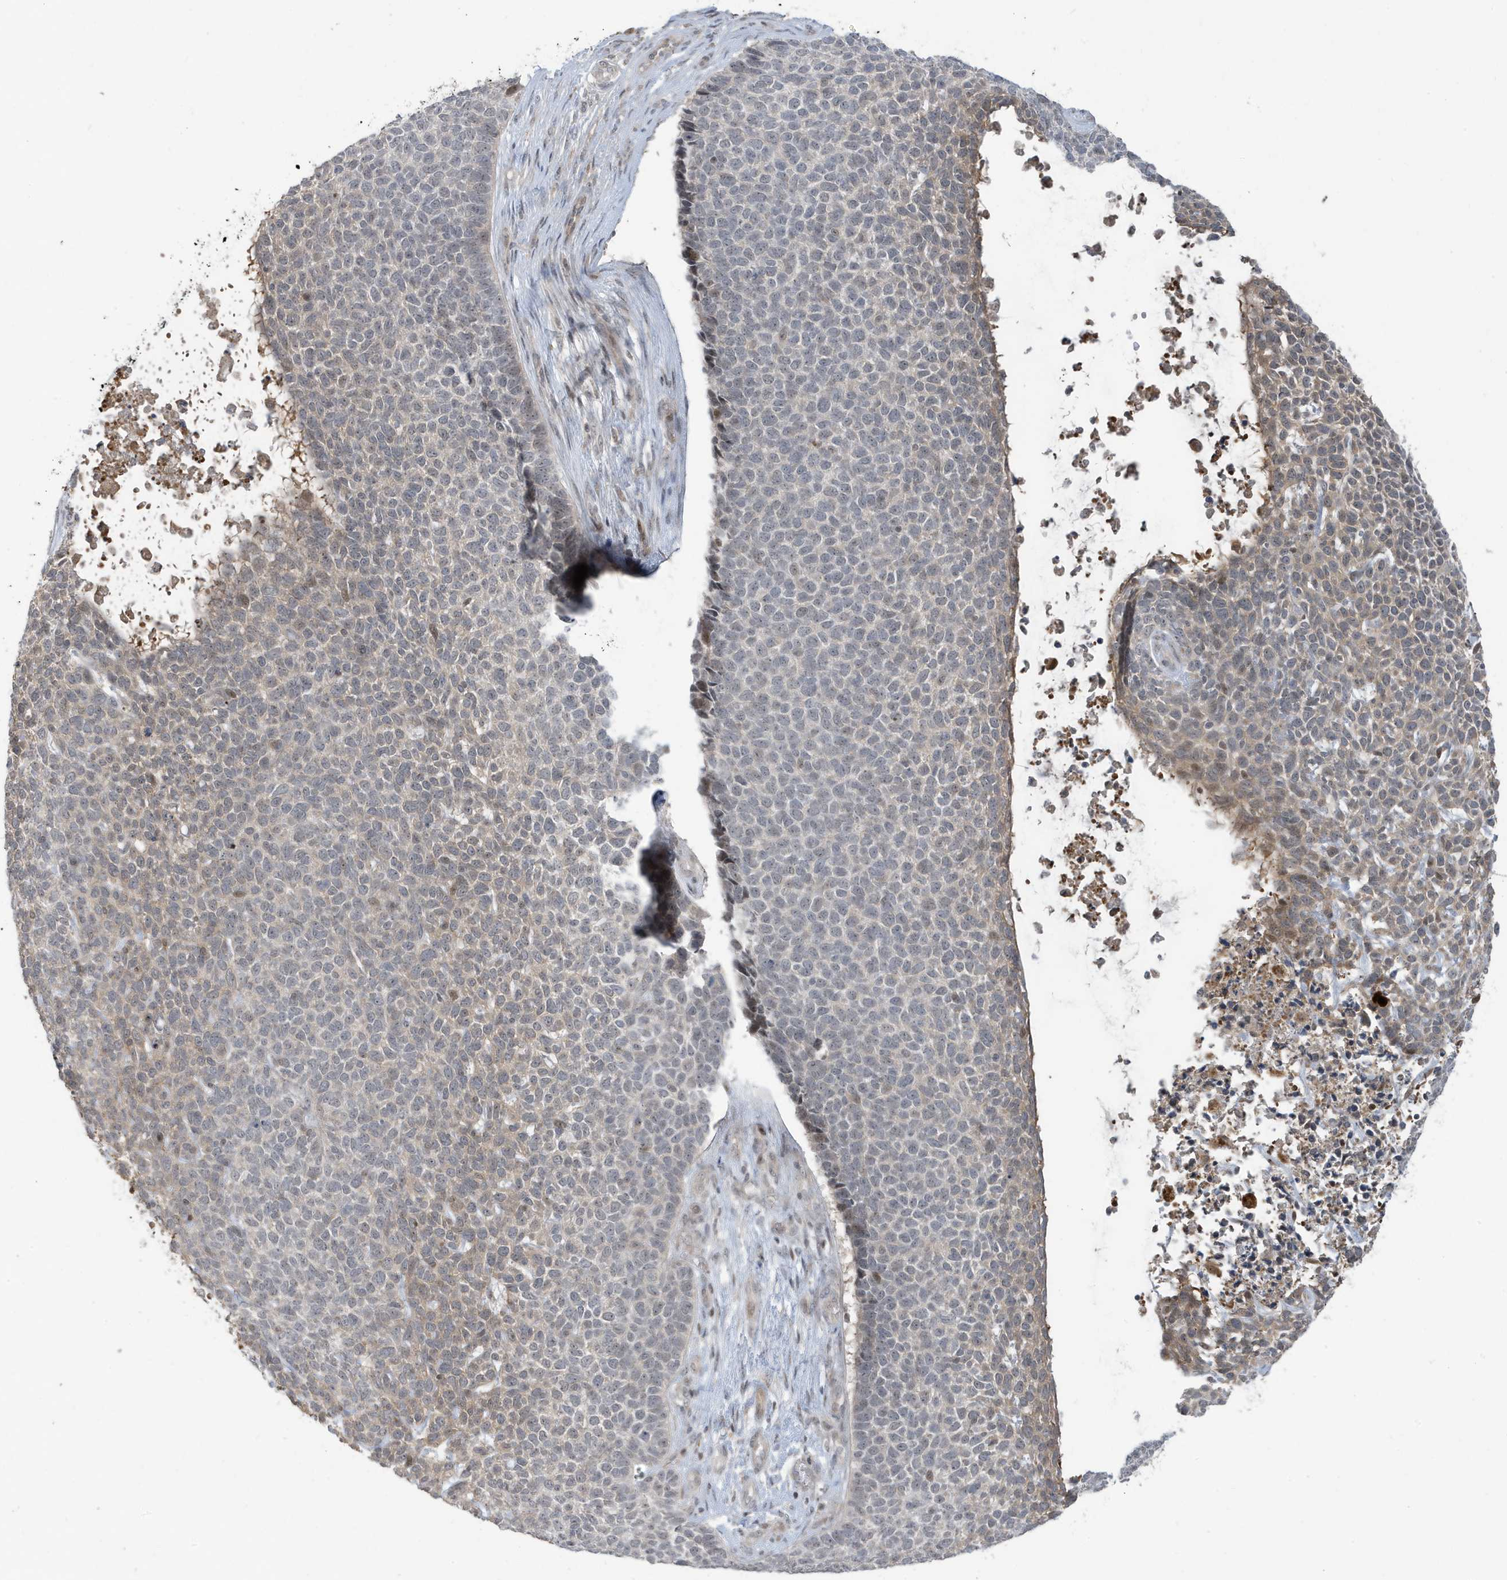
{"staining": {"intensity": "weak", "quantity": "<25%", "location": "cytoplasmic/membranous"}, "tissue": "skin cancer", "cell_type": "Tumor cells", "image_type": "cancer", "snomed": [{"axis": "morphology", "description": "Basal cell carcinoma"}, {"axis": "topography", "description": "Skin"}], "caption": "Tumor cells are negative for brown protein staining in skin cancer.", "gene": "PRRT3", "patient": {"sex": "female", "age": 84}}